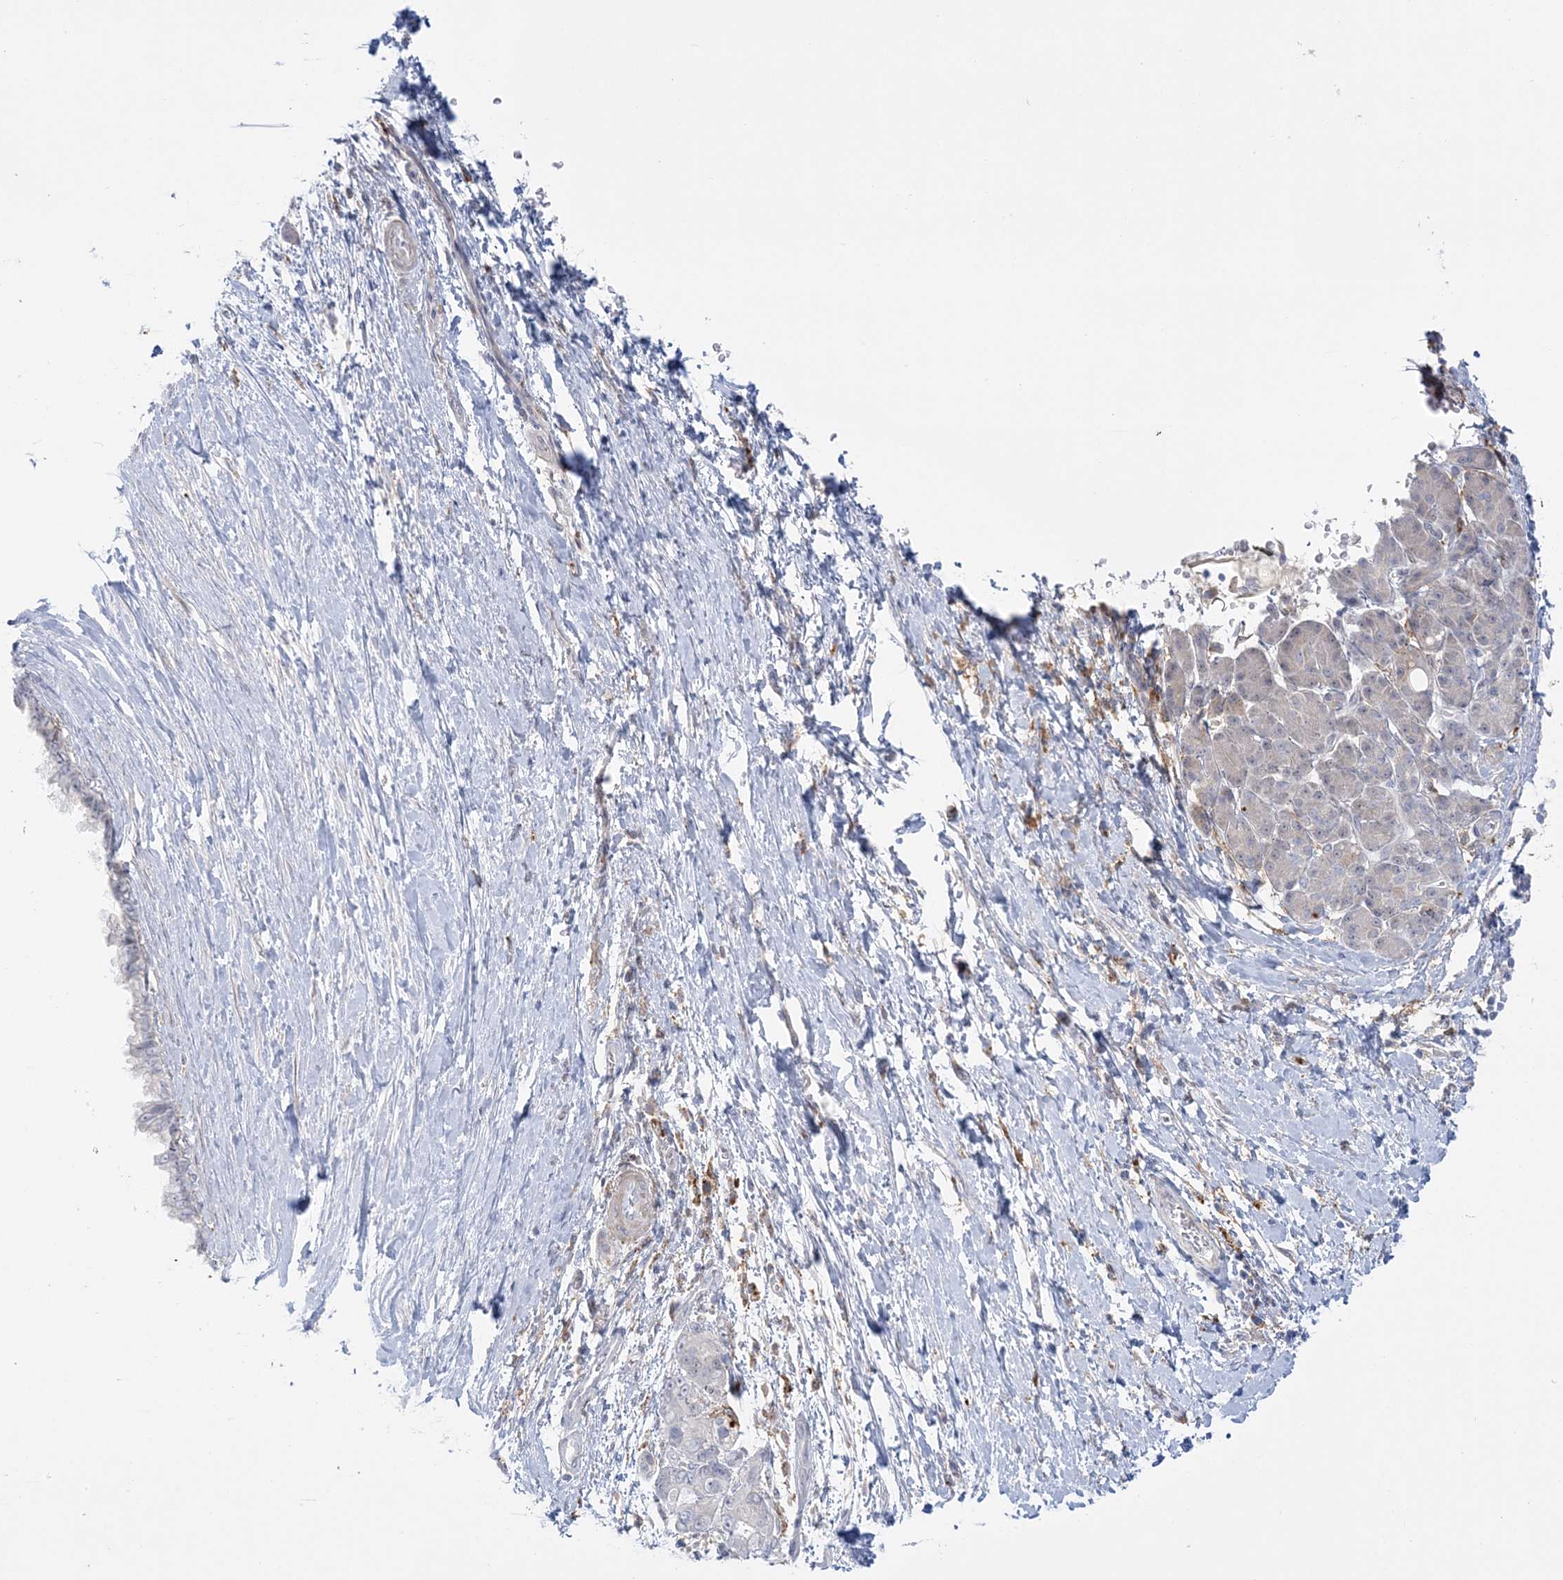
{"staining": {"intensity": "negative", "quantity": "none", "location": "none"}, "tissue": "pancreatic cancer", "cell_type": "Tumor cells", "image_type": "cancer", "snomed": [{"axis": "morphology", "description": "Adenocarcinoma, NOS"}, {"axis": "topography", "description": "Pancreas"}], "caption": "This is an immunohistochemistry micrograph of human pancreatic cancer (adenocarcinoma). There is no expression in tumor cells.", "gene": "HAAO", "patient": {"sex": "female", "age": 72}}